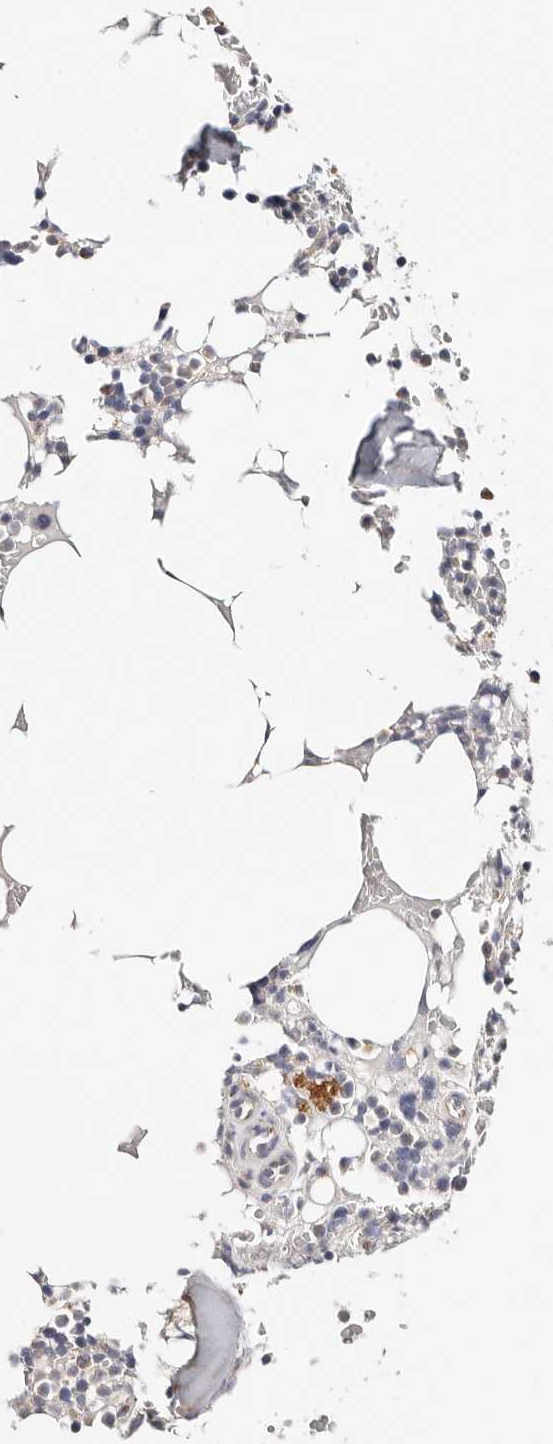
{"staining": {"intensity": "negative", "quantity": "none", "location": "none"}, "tissue": "bone marrow", "cell_type": "Hematopoietic cells", "image_type": "normal", "snomed": [{"axis": "morphology", "description": "Normal tissue, NOS"}, {"axis": "topography", "description": "Bone marrow"}], "caption": "Immunohistochemical staining of unremarkable human bone marrow shows no significant expression in hematopoietic cells. (DAB (3,3'-diaminobenzidine) immunohistochemistry visualized using brightfield microscopy, high magnification).", "gene": "VIPAS39", "patient": {"sex": "male", "age": 58}}